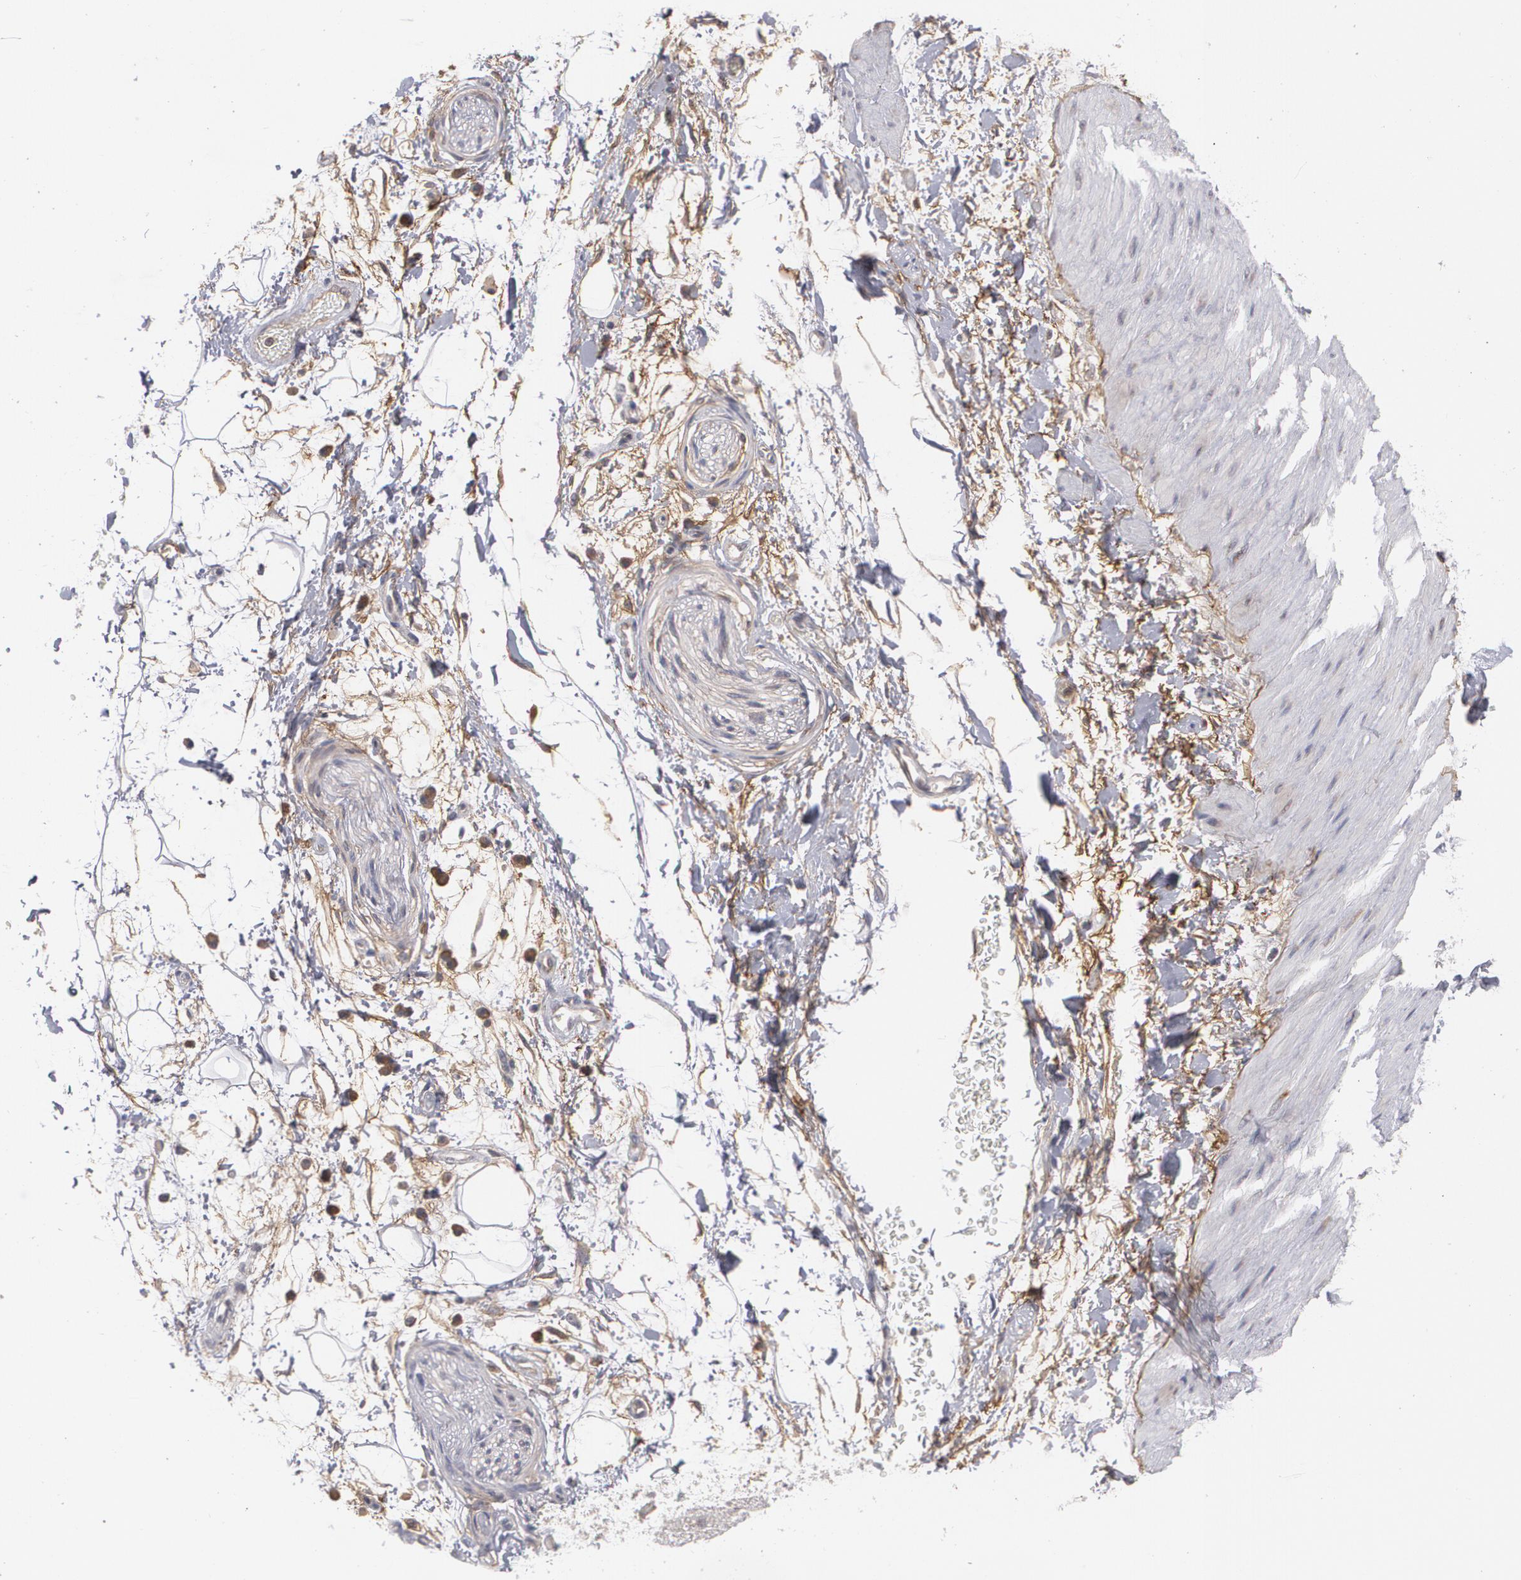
{"staining": {"intensity": "negative", "quantity": "none", "location": "none"}, "tissue": "adipose tissue", "cell_type": "Adipocytes", "image_type": "normal", "snomed": [{"axis": "morphology", "description": "Normal tissue, NOS"}, {"axis": "topography", "description": "Soft tissue"}], "caption": "A high-resolution micrograph shows IHC staining of unremarkable adipose tissue, which displays no significant staining in adipocytes. The staining was performed using DAB to visualize the protein expression in brown, while the nuclei were stained in blue with hematoxylin (Magnification: 20x).", "gene": "BMP6", "patient": {"sex": "male", "age": 72}}